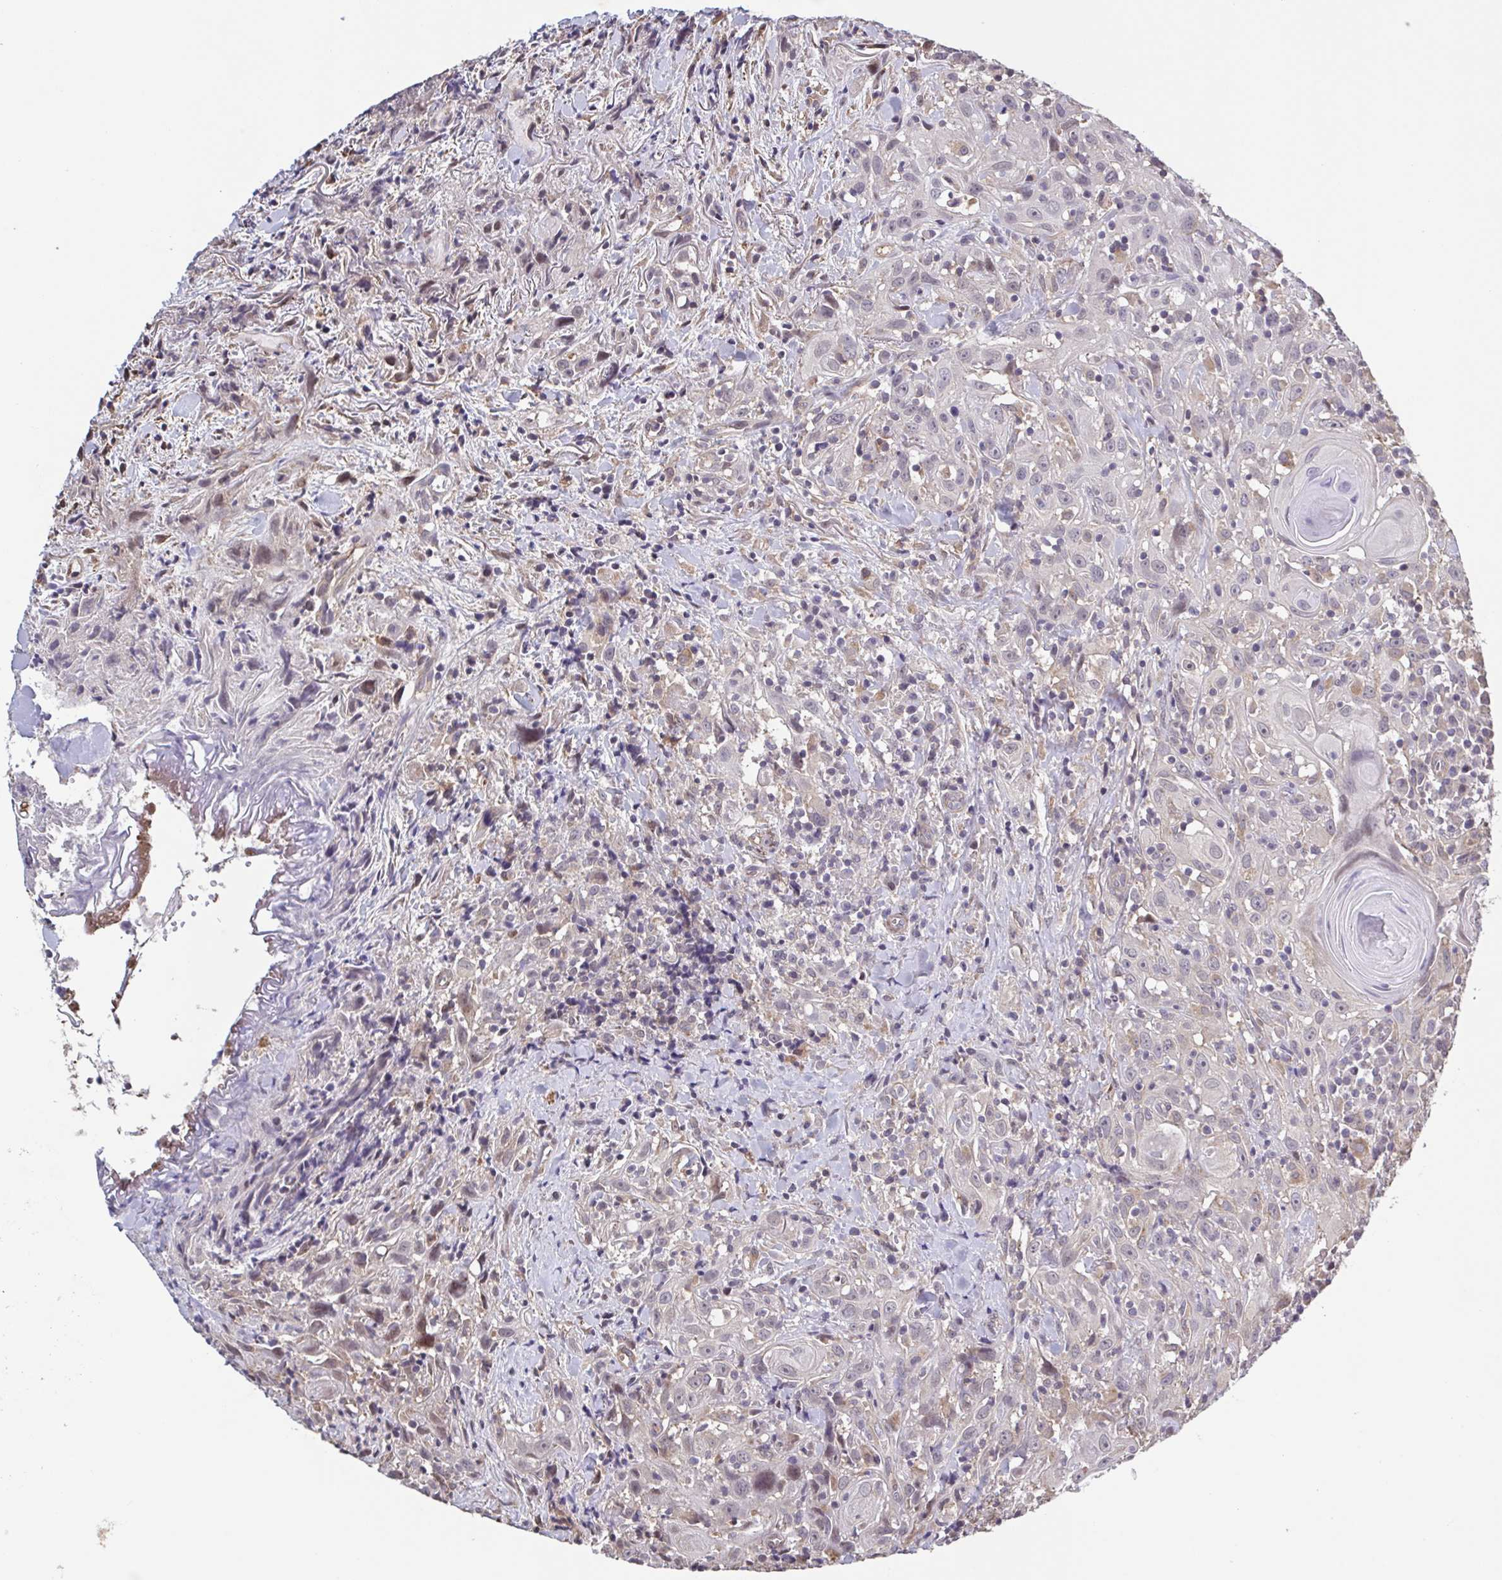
{"staining": {"intensity": "negative", "quantity": "none", "location": "none"}, "tissue": "head and neck cancer", "cell_type": "Tumor cells", "image_type": "cancer", "snomed": [{"axis": "morphology", "description": "Squamous cell carcinoma, NOS"}, {"axis": "topography", "description": "Head-Neck"}], "caption": "Immunohistochemical staining of human squamous cell carcinoma (head and neck) displays no significant staining in tumor cells.", "gene": "ZNF200", "patient": {"sex": "female", "age": 95}}